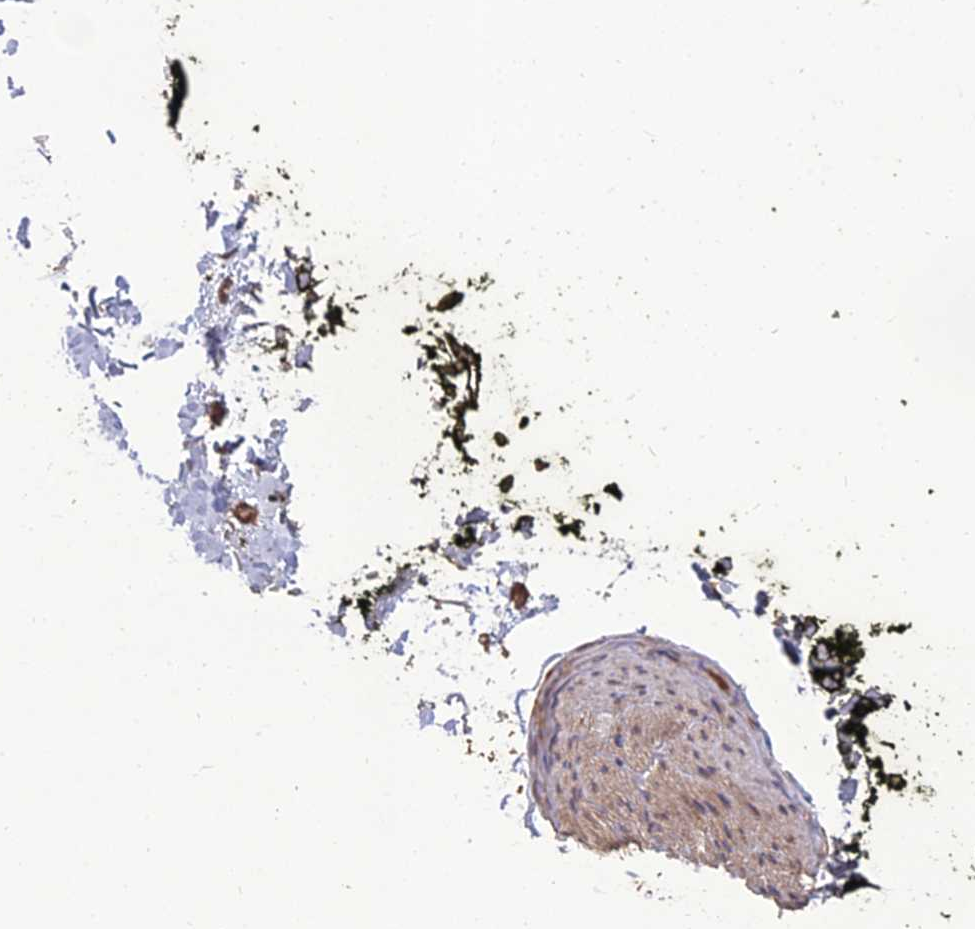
{"staining": {"intensity": "negative", "quantity": "none", "location": "none"}, "tissue": "soft tissue", "cell_type": "Fibroblasts", "image_type": "normal", "snomed": [{"axis": "morphology", "description": "Normal tissue, NOS"}, {"axis": "morphology", "description": "Adenocarcinoma, NOS"}, {"axis": "topography", "description": "Pancreas"}, {"axis": "topography", "description": "Peripheral nerve tissue"}], "caption": "IHC micrograph of unremarkable soft tissue stained for a protein (brown), which shows no staining in fibroblasts. (DAB (3,3'-diaminobenzidine) IHC visualized using brightfield microscopy, high magnification).", "gene": "ATP6V0A2", "patient": {"sex": "male", "age": 59}}